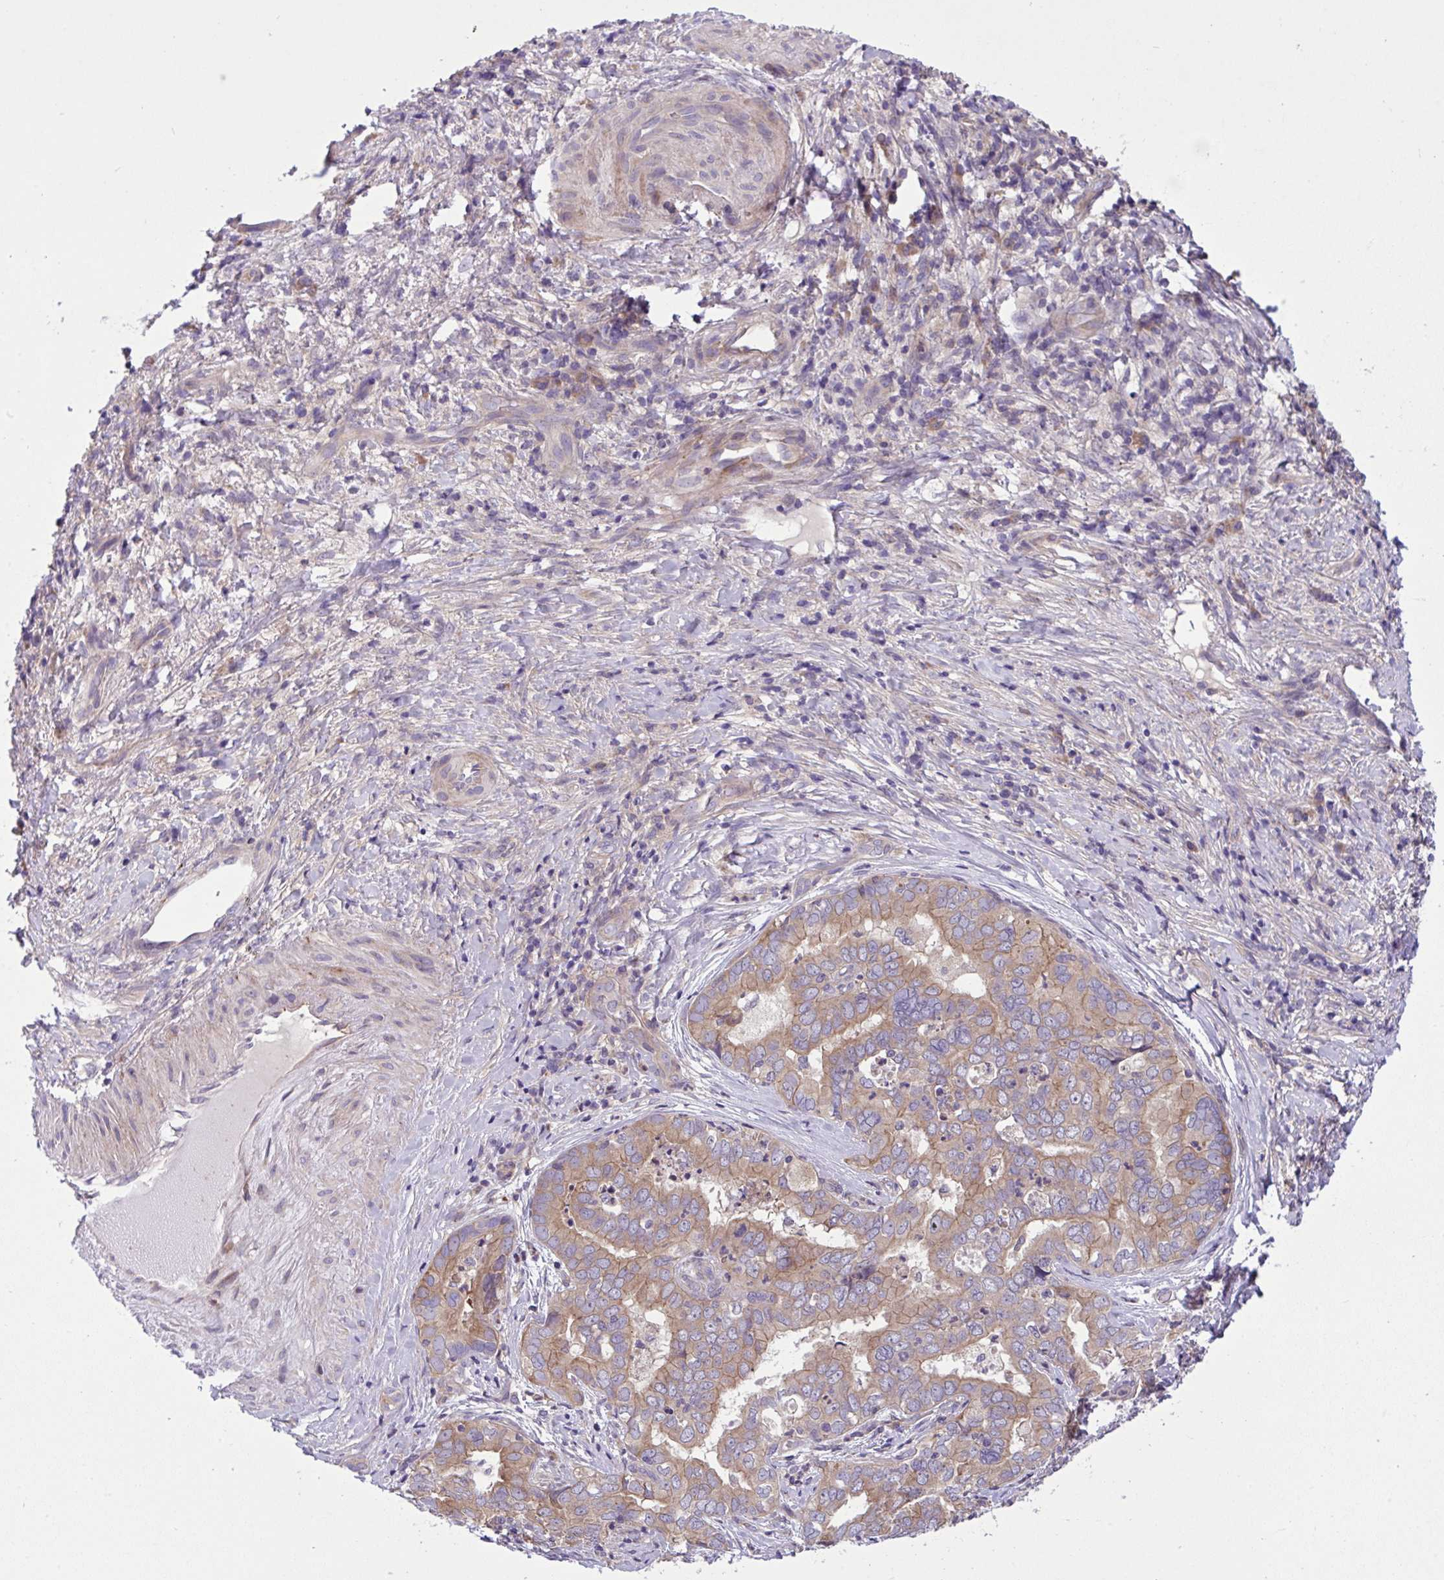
{"staining": {"intensity": "weak", "quantity": ">75%", "location": "cytoplasmic/membranous"}, "tissue": "liver cancer", "cell_type": "Tumor cells", "image_type": "cancer", "snomed": [{"axis": "morphology", "description": "Cholangiocarcinoma"}, {"axis": "topography", "description": "Liver"}], "caption": "Liver cholangiocarcinoma stained with a brown dye shows weak cytoplasmic/membranous positive positivity in about >75% of tumor cells.", "gene": "GRB14", "patient": {"sex": "female", "age": 64}}